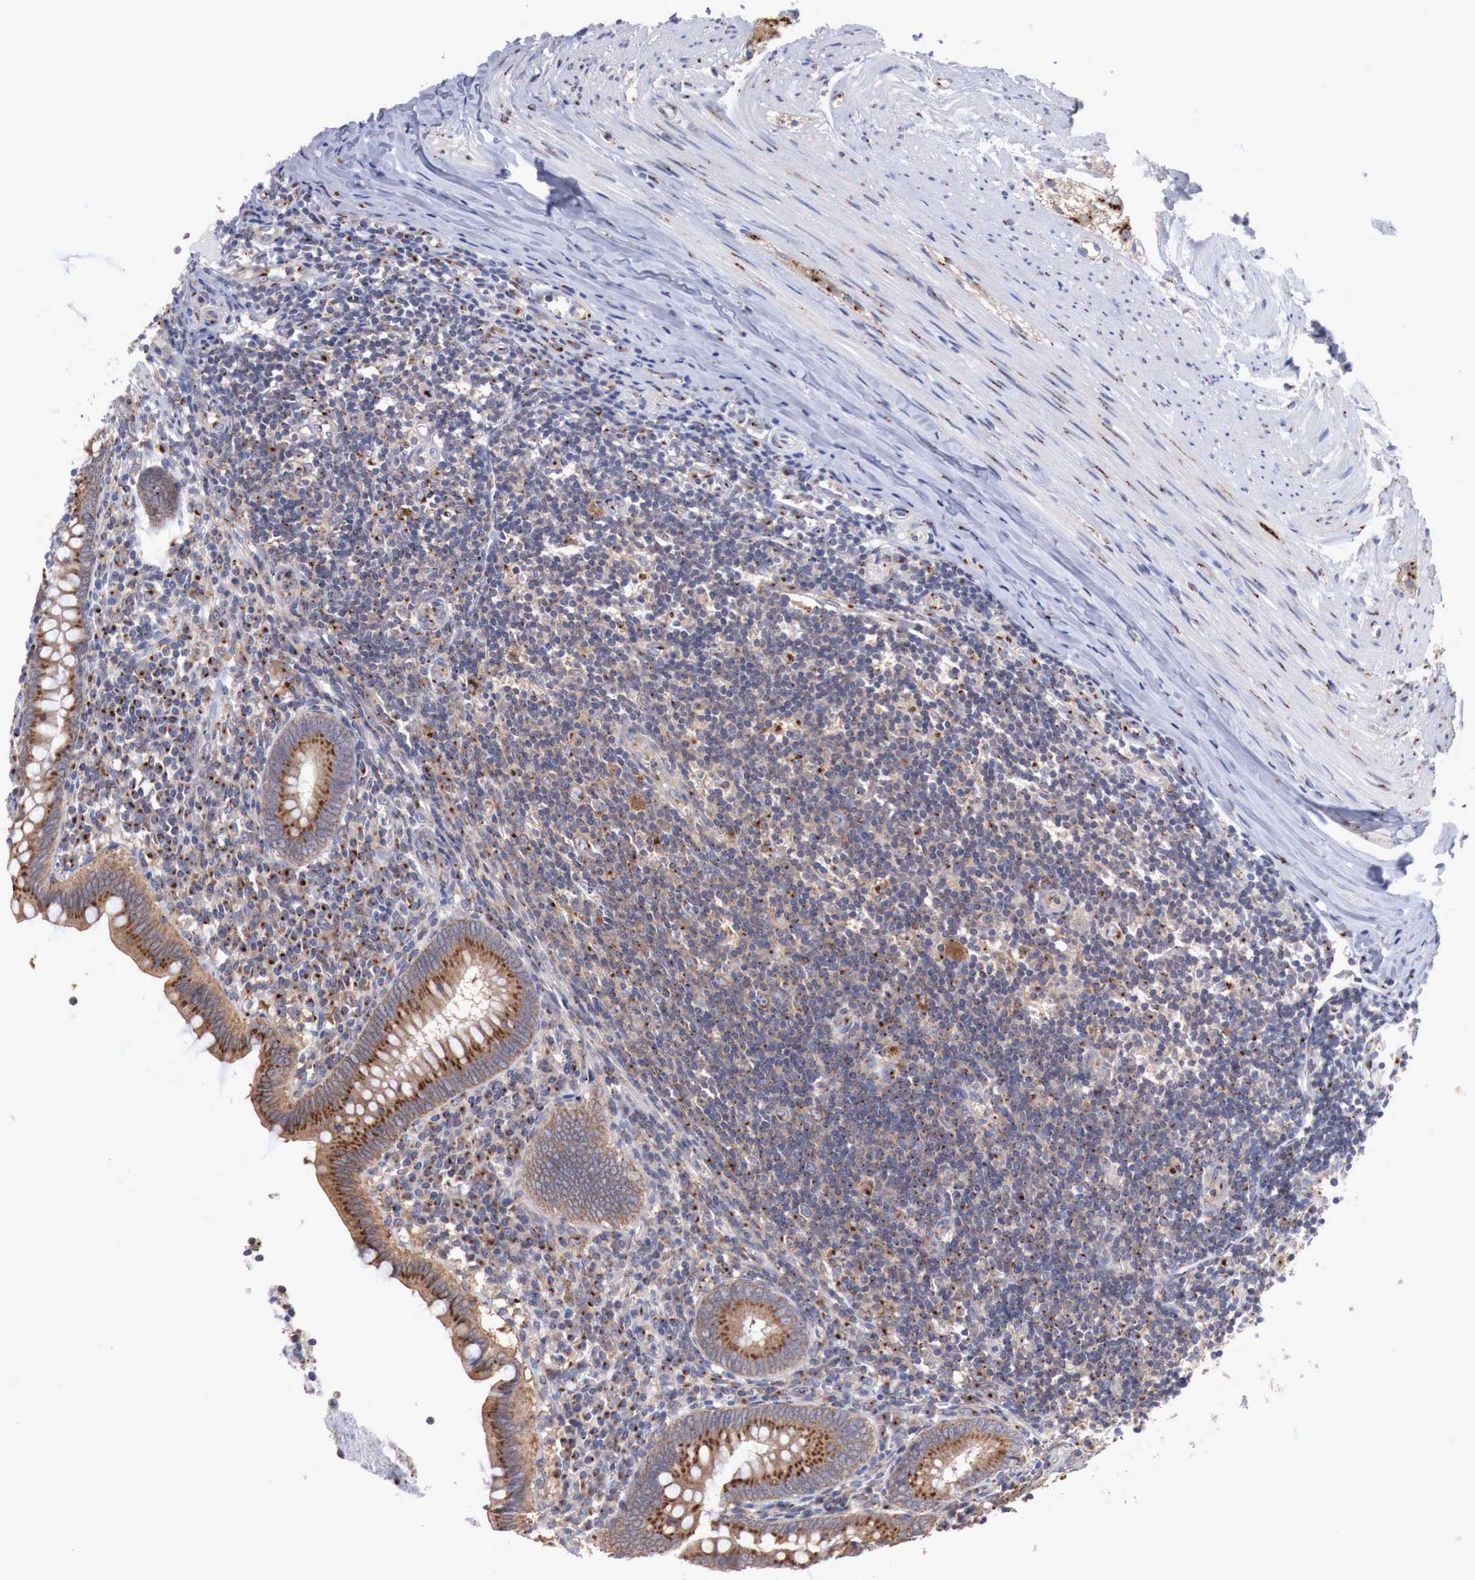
{"staining": {"intensity": "strong", "quantity": ">75%", "location": "nuclear"}, "tissue": "appendix", "cell_type": "Glandular cells", "image_type": "normal", "snomed": [{"axis": "morphology", "description": "Normal tissue, NOS"}, {"axis": "topography", "description": "Appendix"}], "caption": "A high-resolution micrograph shows immunohistochemistry (IHC) staining of benign appendix, which demonstrates strong nuclear positivity in approximately >75% of glandular cells.", "gene": "SYAP1", "patient": {"sex": "female", "age": 19}}